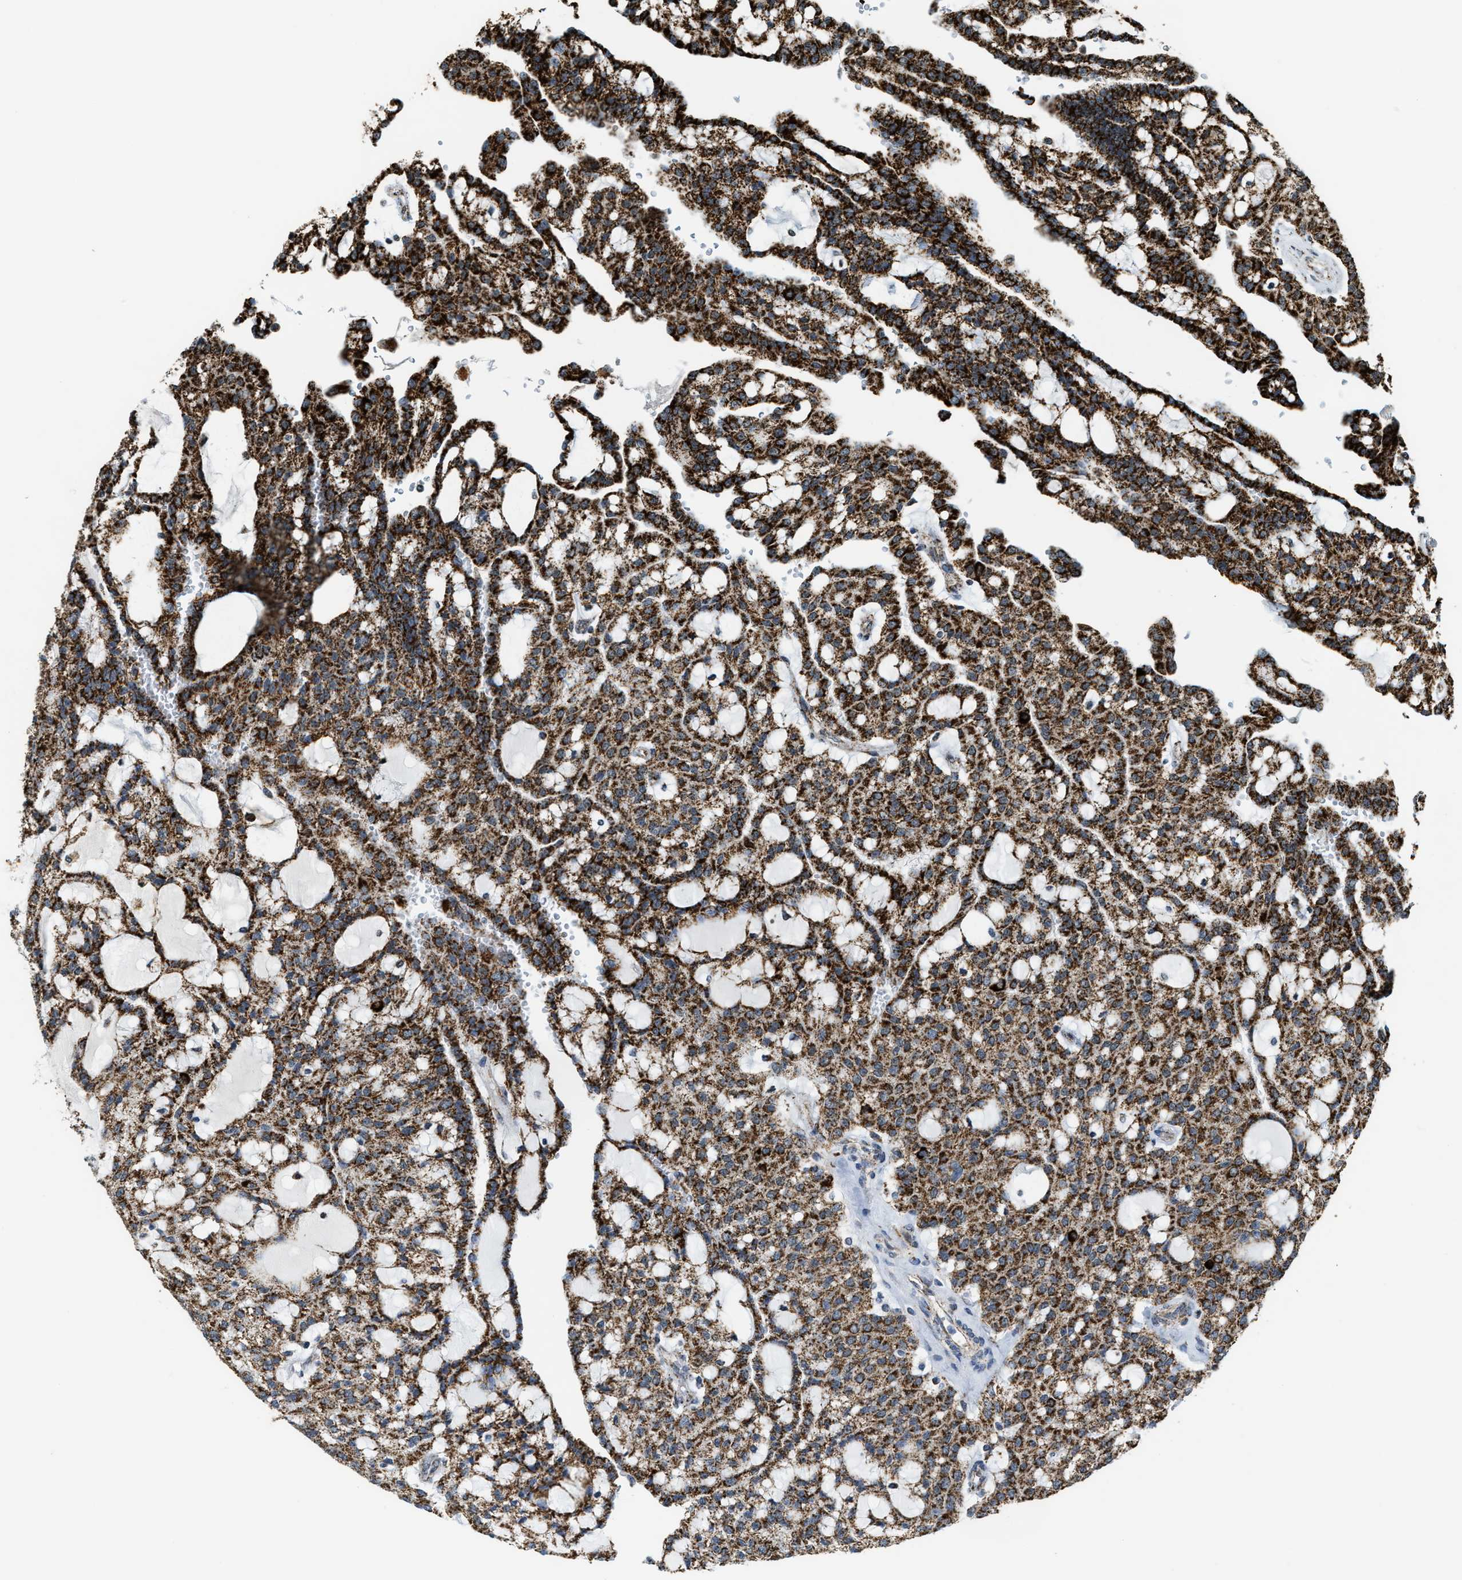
{"staining": {"intensity": "strong", "quantity": ">75%", "location": "cytoplasmic/membranous"}, "tissue": "renal cancer", "cell_type": "Tumor cells", "image_type": "cancer", "snomed": [{"axis": "morphology", "description": "Adenocarcinoma, NOS"}, {"axis": "topography", "description": "Kidney"}], "caption": "High-power microscopy captured an immunohistochemistry (IHC) micrograph of renal cancer (adenocarcinoma), revealing strong cytoplasmic/membranous expression in approximately >75% of tumor cells.", "gene": "HIBADH", "patient": {"sex": "male", "age": 63}}